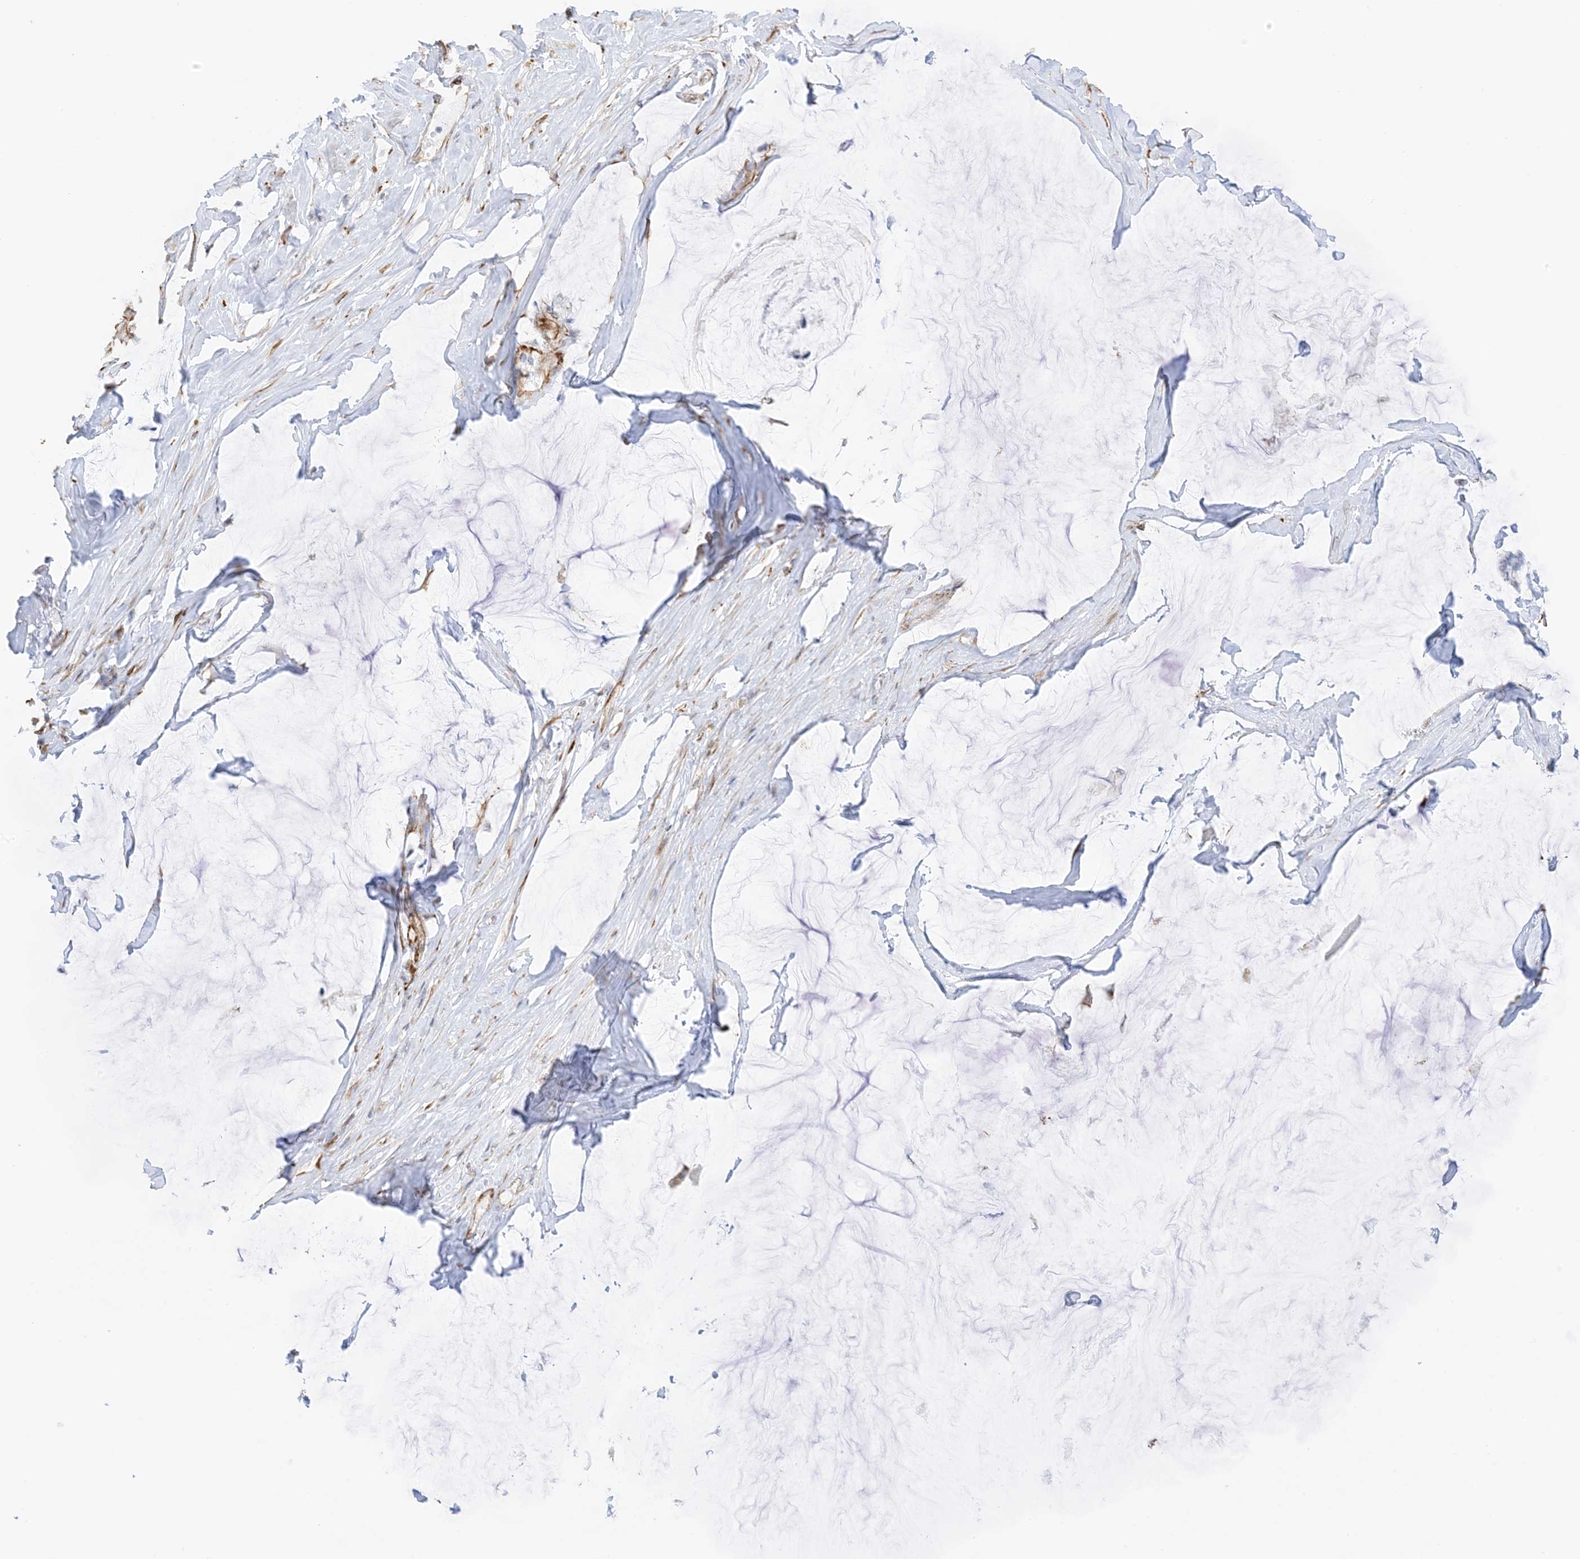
{"staining": {"intensity": "weak", "quantity": "<25%", "location": "cytoplasmic/membranous"}, "tissue": "ovarian cancer", "cell_type": "Tumor cells", "image_type": "cancer", "snomed": [{"axis": "morphology", "description": "Cystadenocarcinoma, mucinous, NOS"}, {"axis": "topography", "description": "Ovary"}], "caption": "There is no significant positivity in tumor cells of ovarian cancer (mucinous cystadenocarcinoma).", "gene": "PID1", "patient": {"sex": "female", "age": 39}}